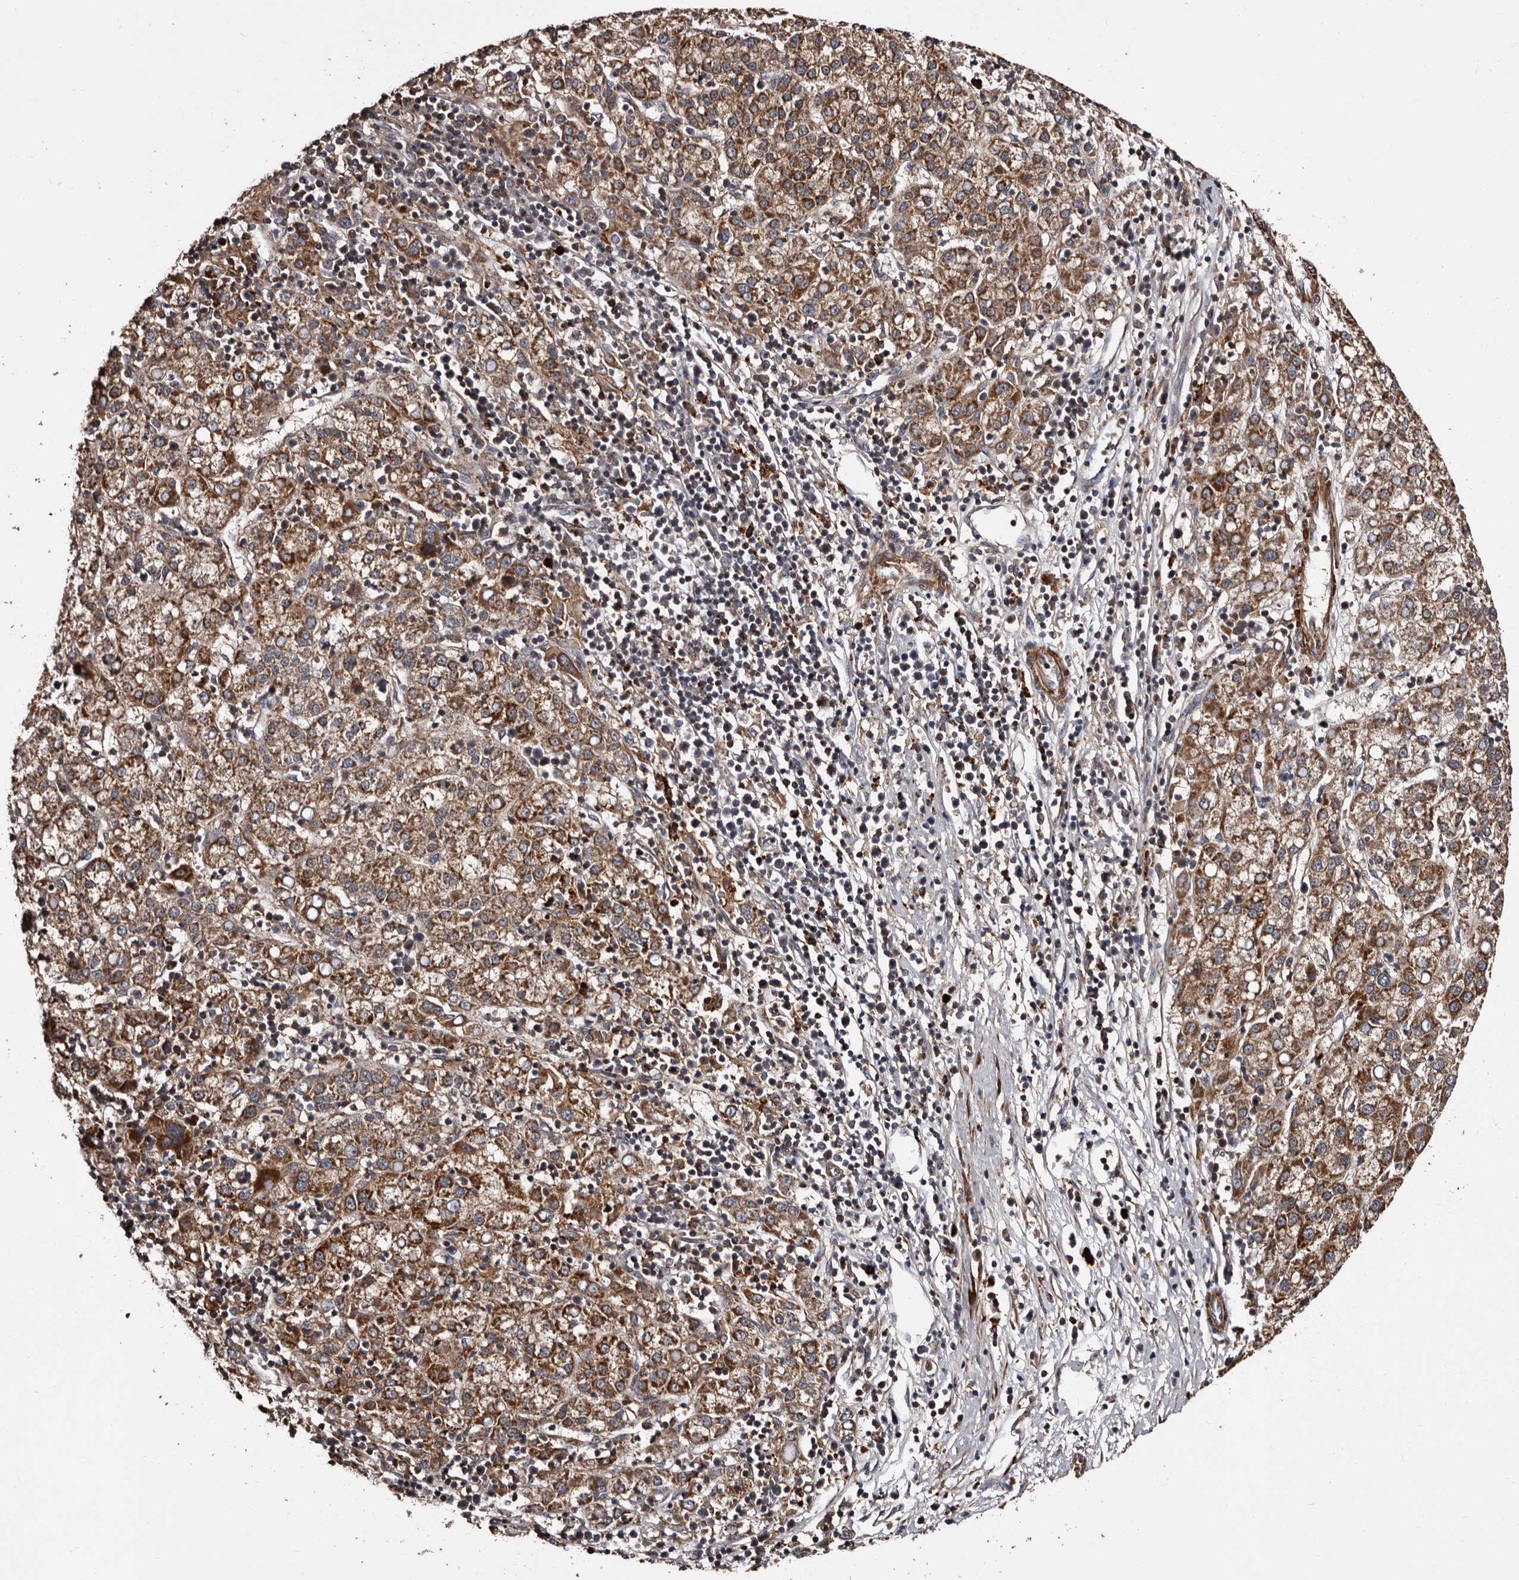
{"staining": {"intensity": "moderate", "quantity": ">75%", "location": "cytoplasmic/membranous"}, "tissue": "liver cancer", "cell_type": "Tumor cells", "image_type": "cancer", "snomed": [{"axis": "morphology", "description": "Carcinoma, Hepatocellular, NOS"}, {"axis": "topography", "description": "Liver"}], "caption": "Moderate cytoplasmic/membranous protein expression is seen in about >75% of tumor cells in liver cancer.", "gene": "PRKD3", "patient": {"sex": "female", "age": 58}}